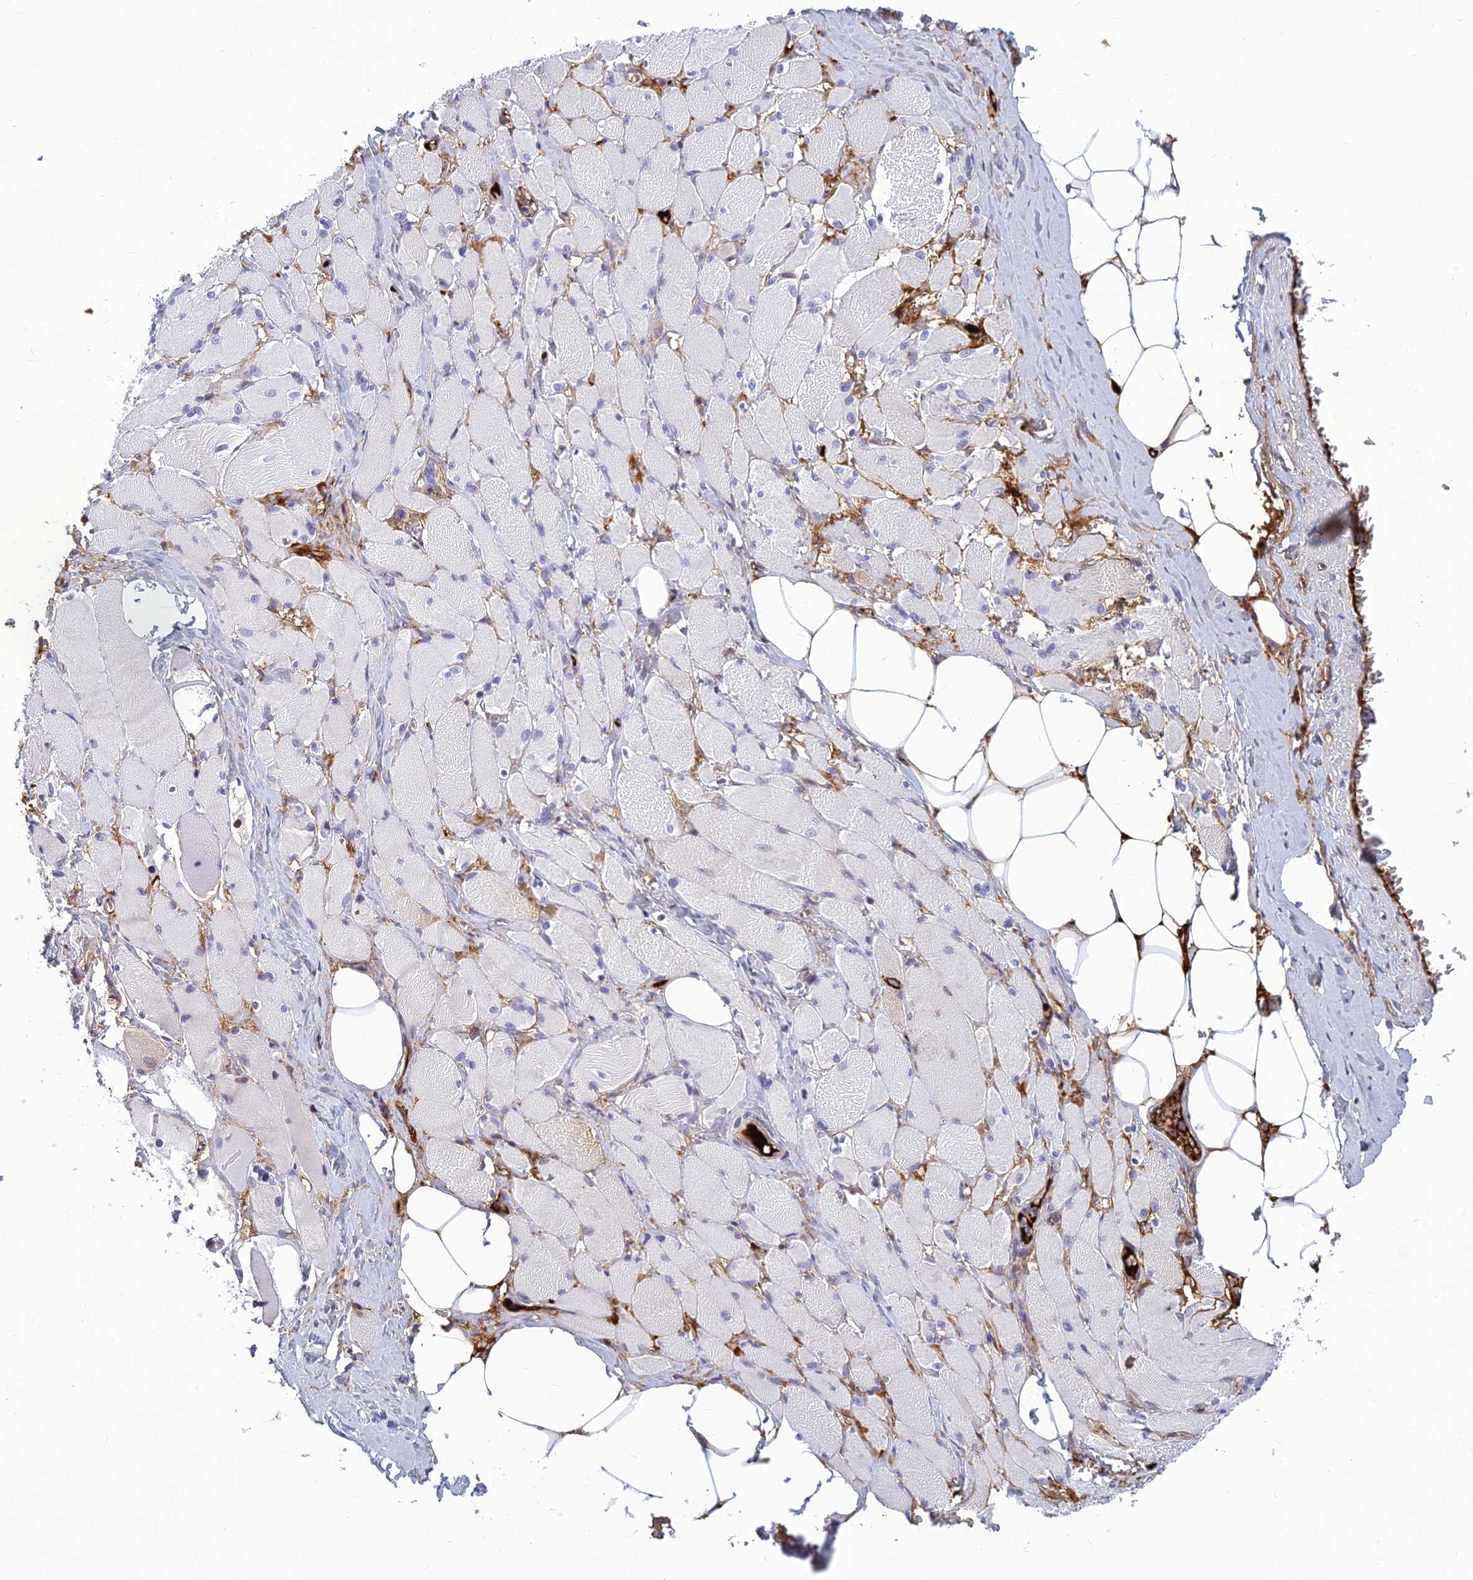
{"staining": {"intensity": "negative", "quantity": "none", "location": "none"}, "tissue": "skeletal muscle", "cell_type": "Myocytes", "image_type": "normal", "snomed": [{"axis": "morphology", "description": "Normal tissue, NOS"}, {"axis": "morphology", "description": "Basal cell carcinoma"}, {"axis": "topography", "description": "Skeletal muscle"}], "caption": "Immunohistochemistry of normal human skeletal muscle exhibits no expression in myocytes.", "gene": "CLEC11A", "patient": {"sex": "female", "age": 64}}